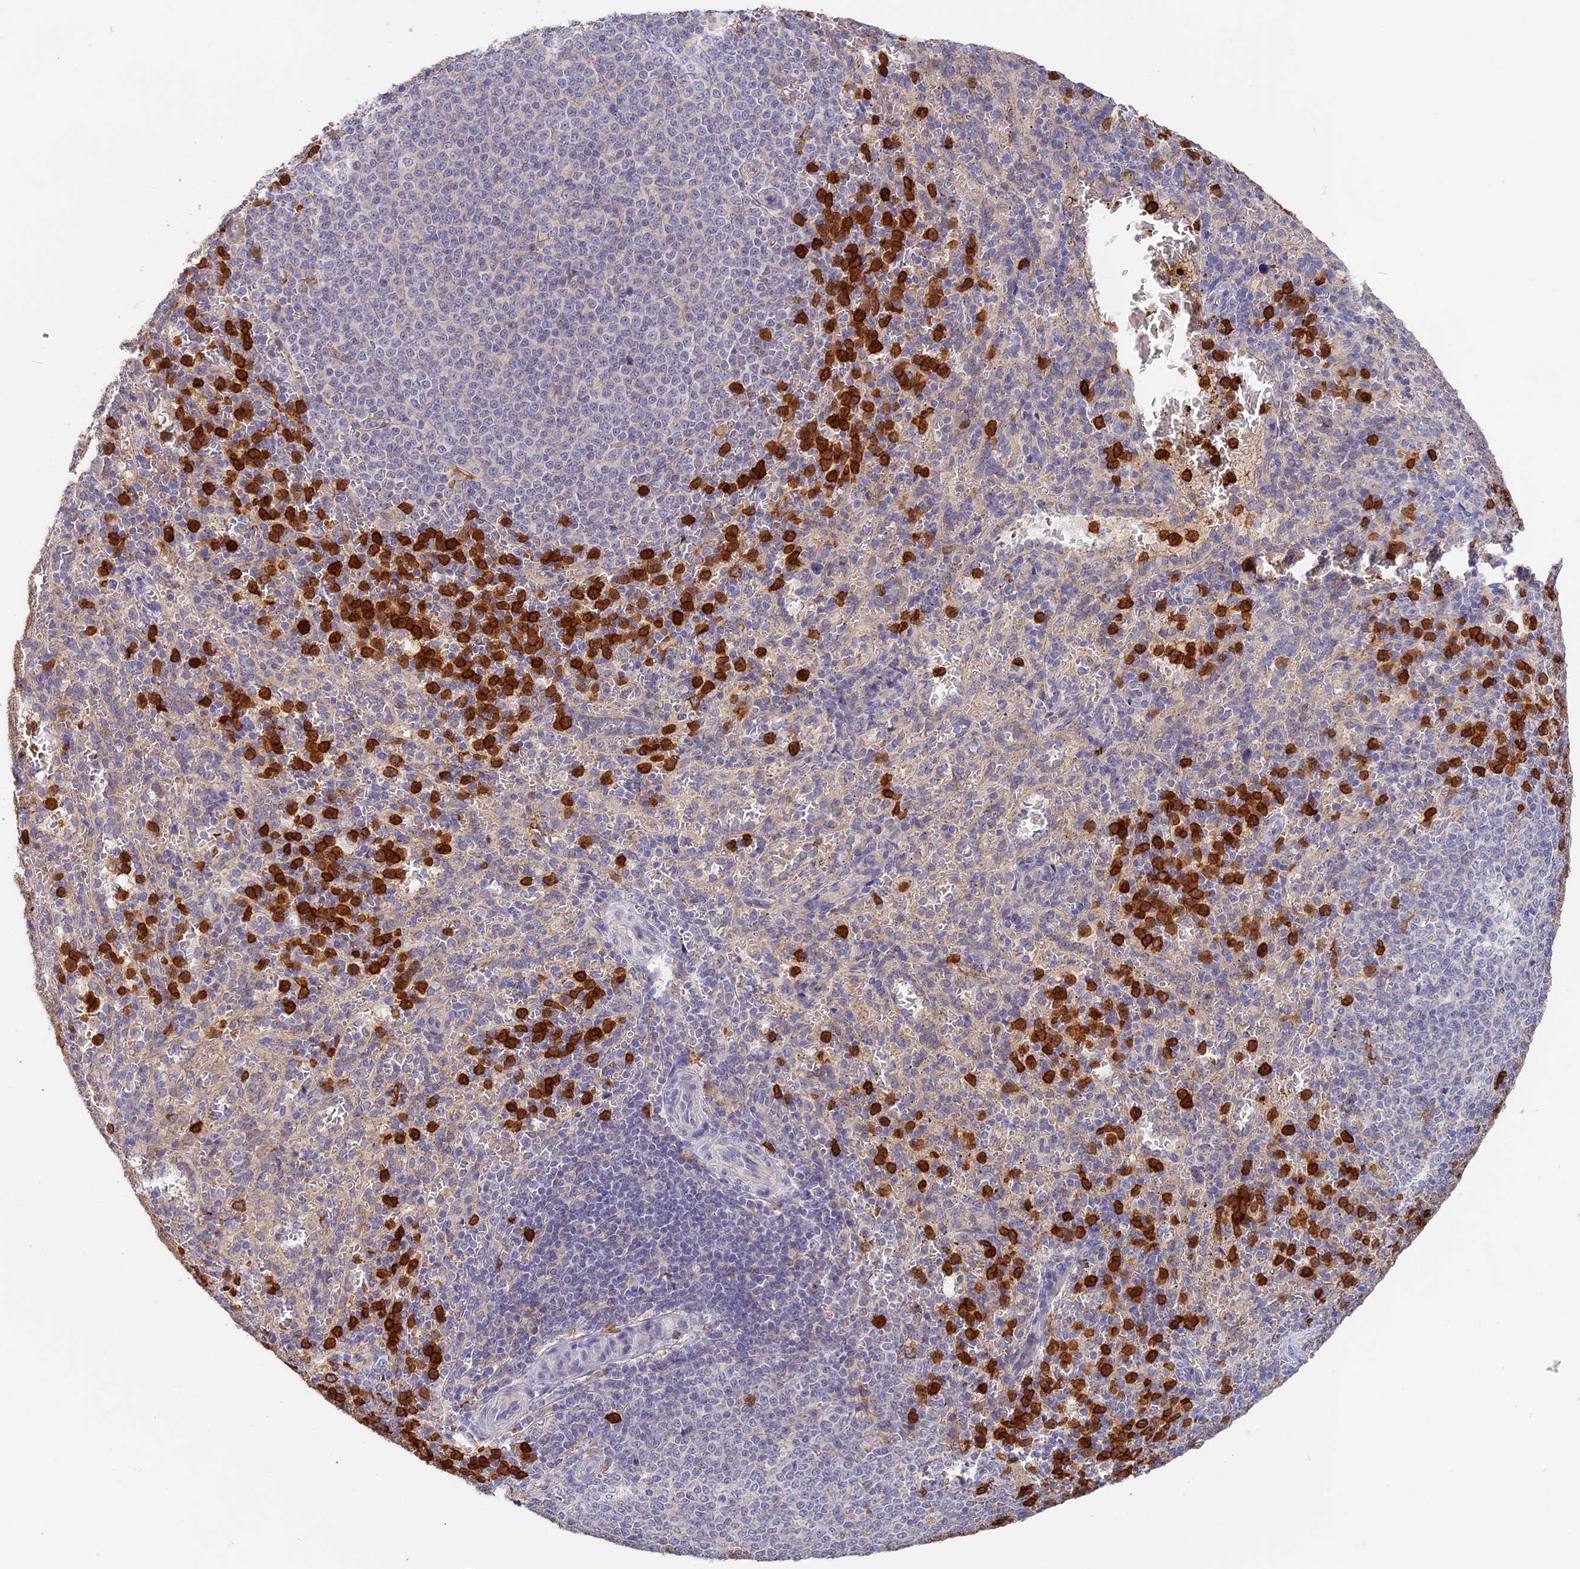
{"staining": {"intensity": "strong", "quantity": "25%-75%", "location": "cytoplasmic/membranous"}, "tissue": "spleen", "cell_type": "Cells in red pulp", "image_type": "normal", "snomed": [{"axis": "morphology", "description": "Normal tissue, NOS"}, {"axis": "topography", "description": "Spleen"}], "caption": "About 25%-75% of cells in red pulp in benign spleen display strong cytoplasmic/membranous protein positivity as visualized by brown immunohistochemical staining.", "gene": "ADGRD1", "patient": {"sex": "female", "age": 21}}